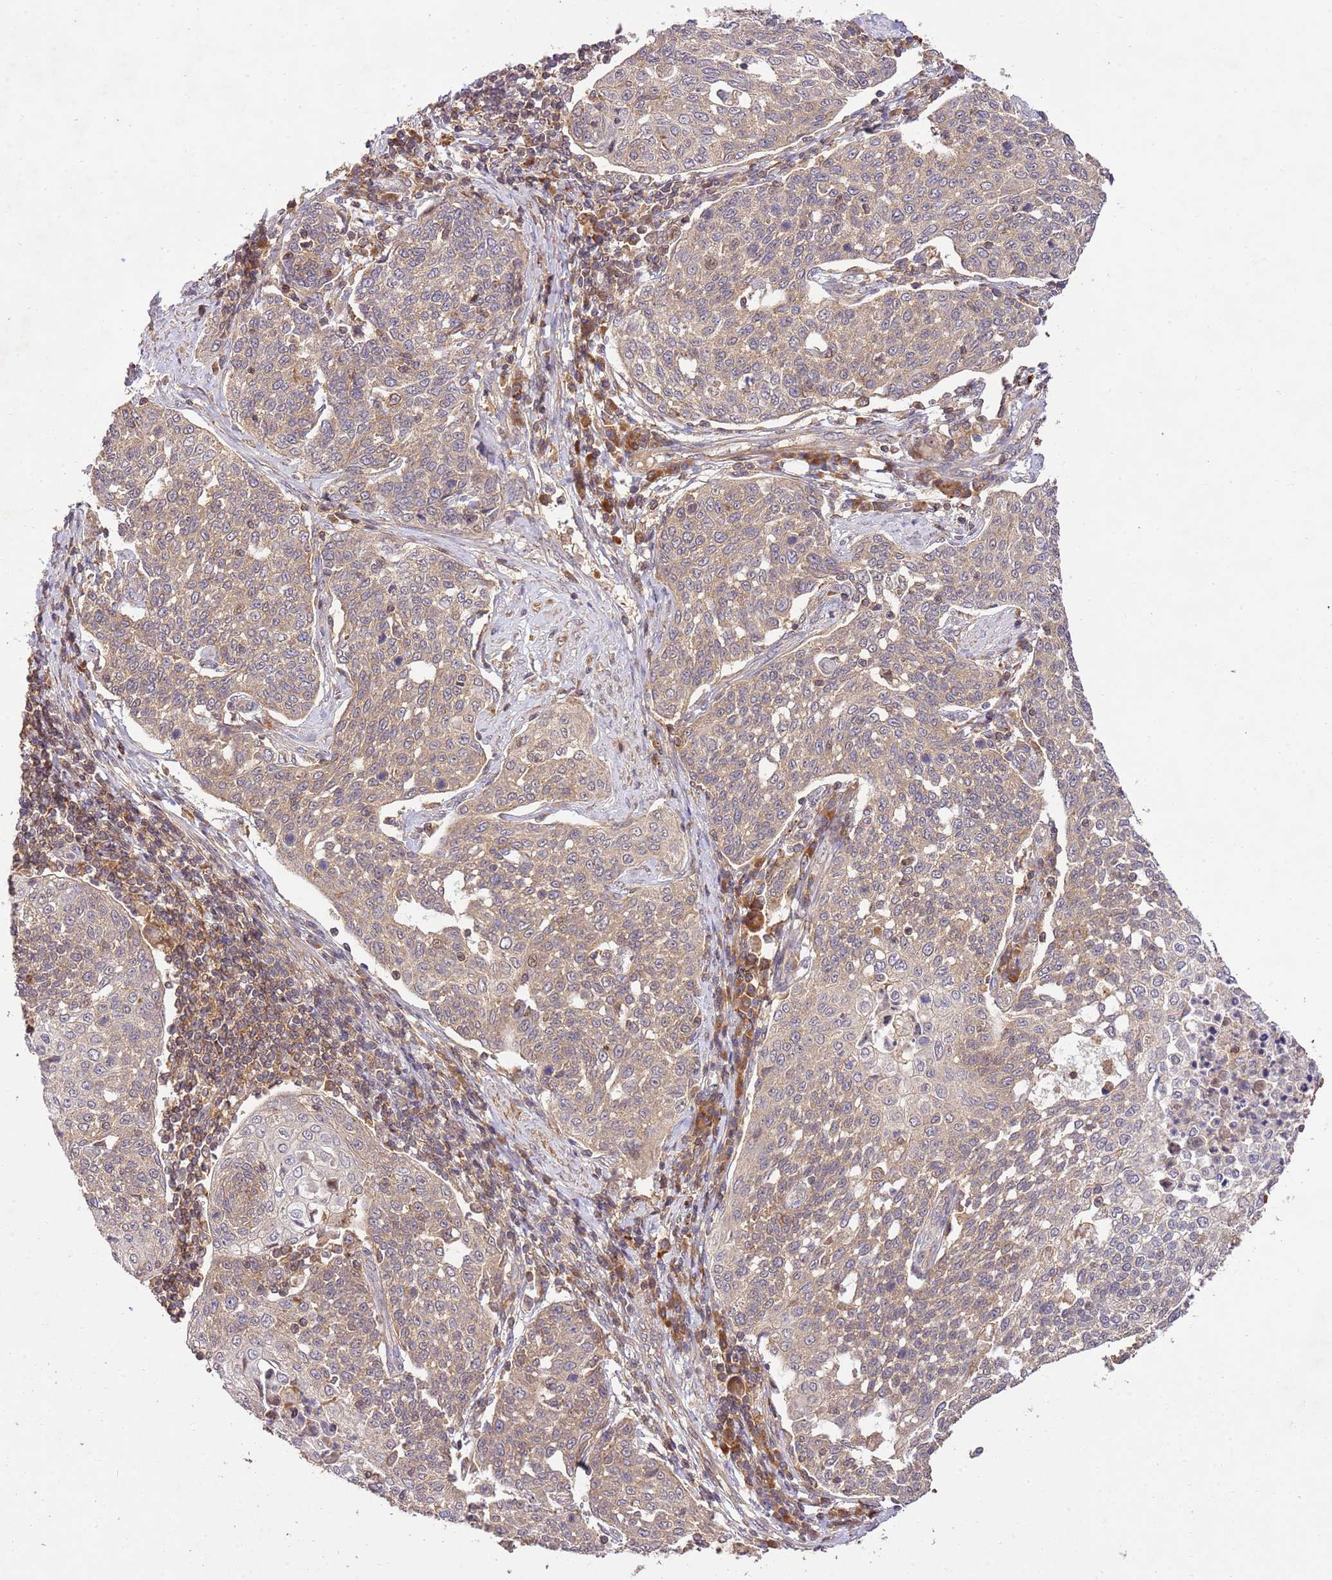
{"staining": {"intensity": "weak", "quantity": "25%-75%", "location": "cytoplasmic/membranous"}, "tissue": "cervical cancer", "cell_type": "Tumor cells", "image_type": "cancer", "snomed": [{"axis": "morphology", "description": "Squamous cell carcinoma, NOS"}, {"axis": "topography", "description": "Cervix"}], "caption": "Immunohistochemistry (DAB) staining of human cervical cancer (squamous cell carcinoma) shows weak cytoplasmic/membranous protein expression in approximately 25%-75% of tumor cells.", "gene": "GAREM1", "patient": {"sex": "female", "age": 34}}